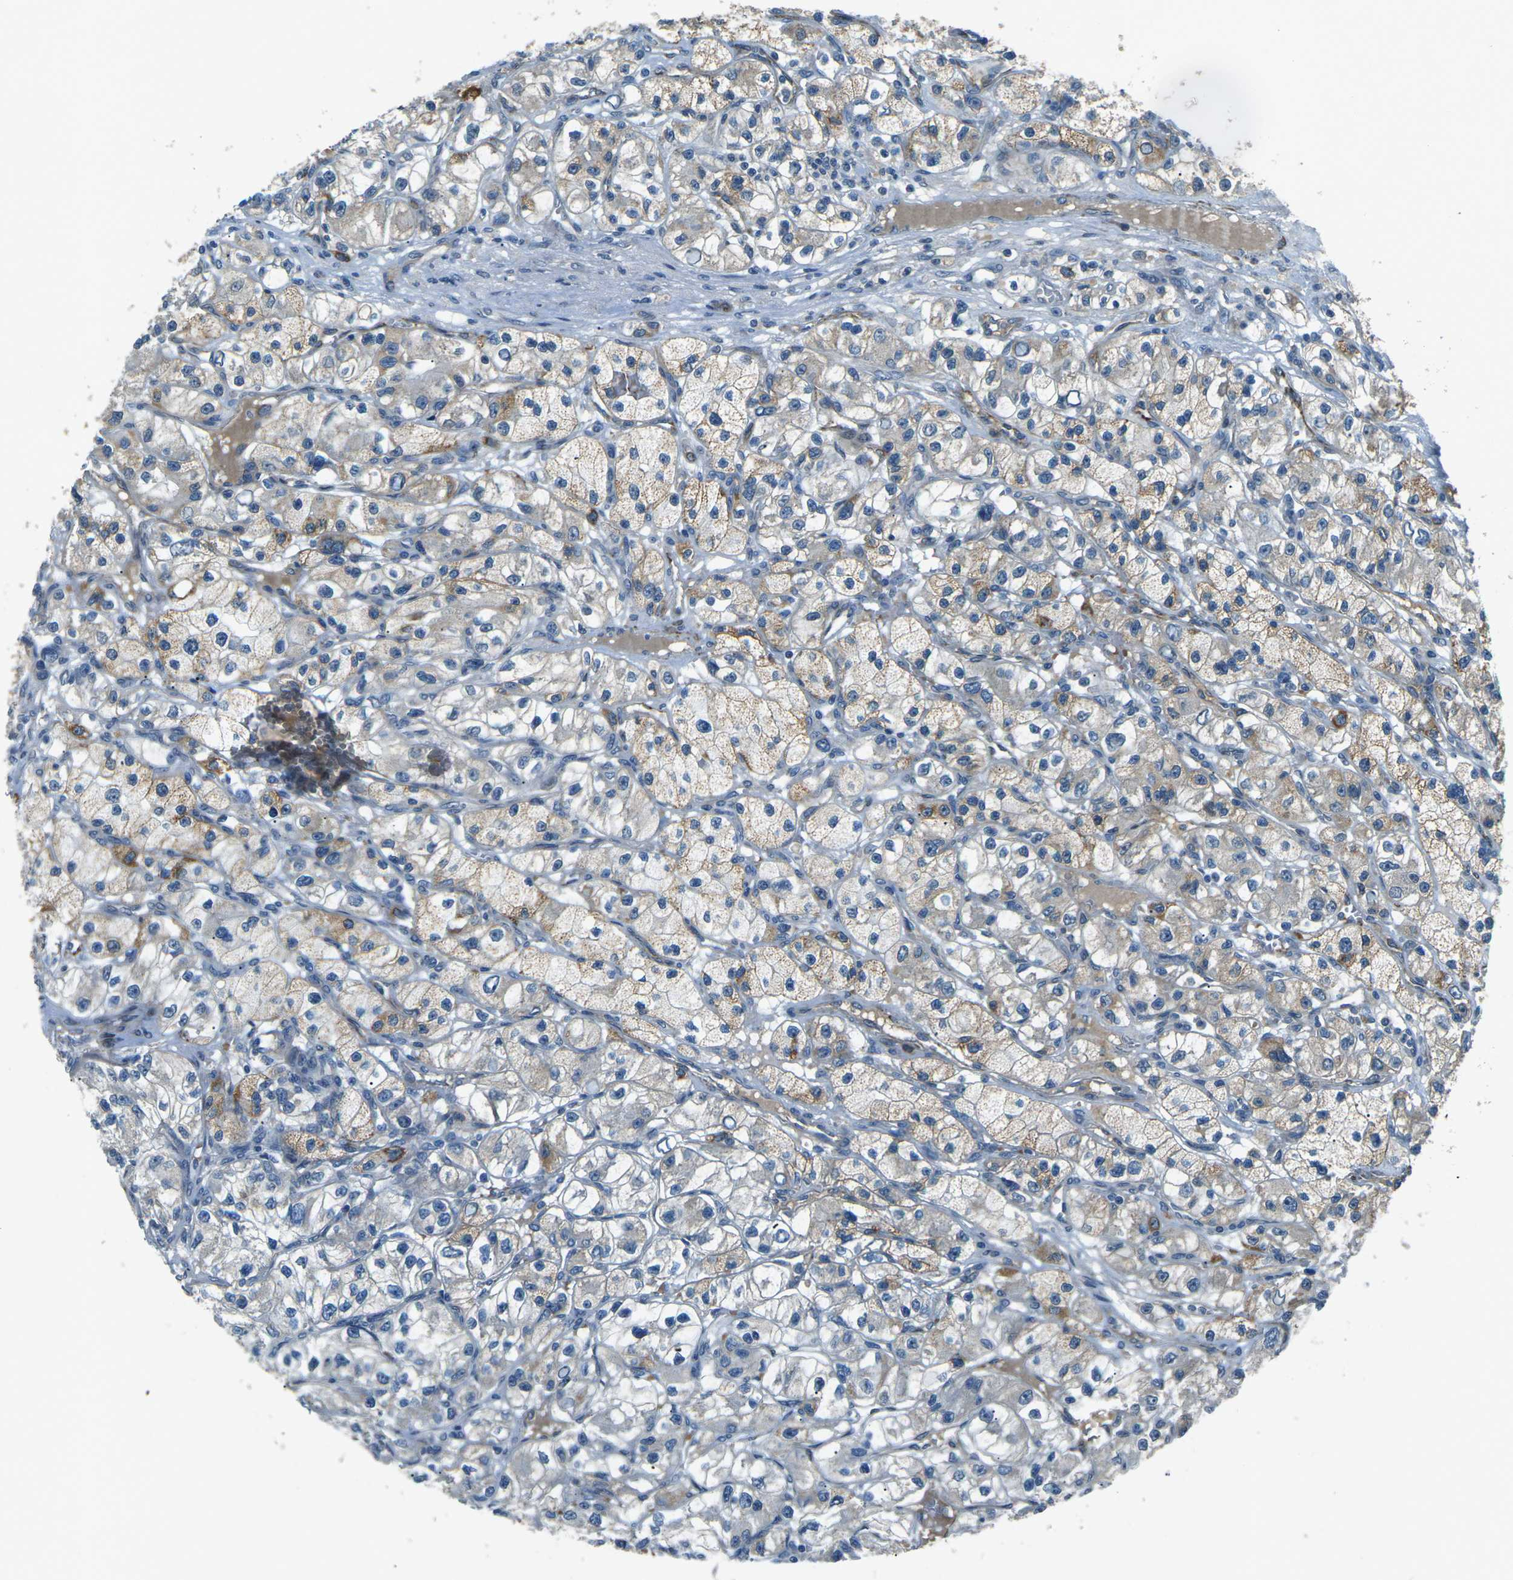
{"staining": {"intensity": "weak", "quantity": "<25%", "location": "cytoplasmic/membranous"}, "tissue": "renal cancer", "cell_type": "Tumor cells", "image_type": "cancer", "snomed": [{"axis": "morphology", "description": "Adenocarcinoma, NOS"}, {"axis": "topography", "description": "Kidney"}], "caption": "Immunohistochemistry histopathology image of neoplastic tissue: renal adenocarcinoma stained with DAB demonstrates no significant protein expression in tumor cells. The staining is performed using DAB brown chromogen with nuclei counter-stained in using hematoxylin.", "gene": "AFAP1", "patient": {"sex": "female", "age": 57}}